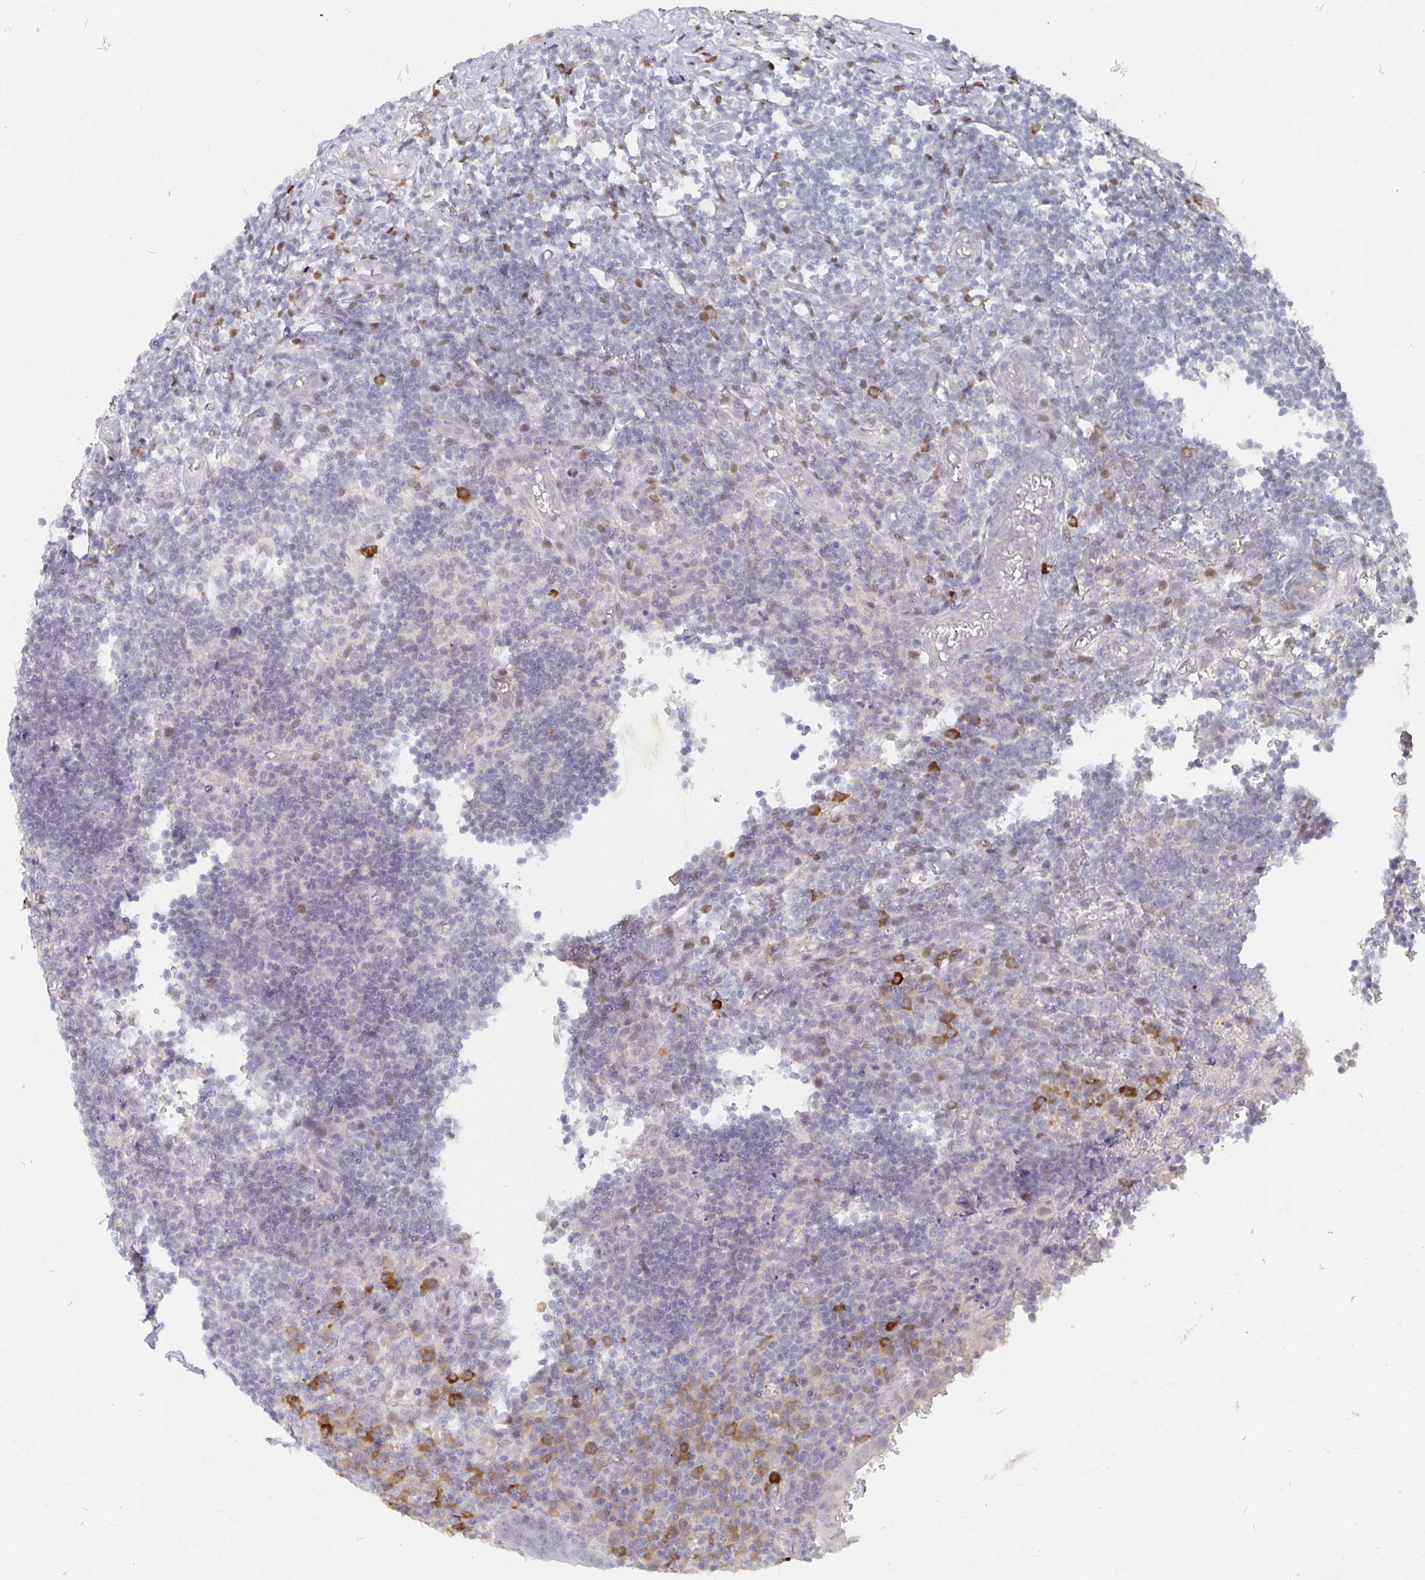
{"staining": {"intensity": "negative", "quantity": "none", "location": "none"}, "tissue": "appendix", "cell_type": "Glandular cells", "image_type": "normal", "snomed": [{"axis": "morphology", "description": "Normal tissue, NOS"}, {"axis": "topography", "description": "Appendix"}], "caption": "Histopathology image shows no significant protein positivity in glandular cells of benign appendix. (IHC, brightfield microscopy, high magnification).", "gene": "MEIS1", "patient": {"sex": "male", "age": 18}}